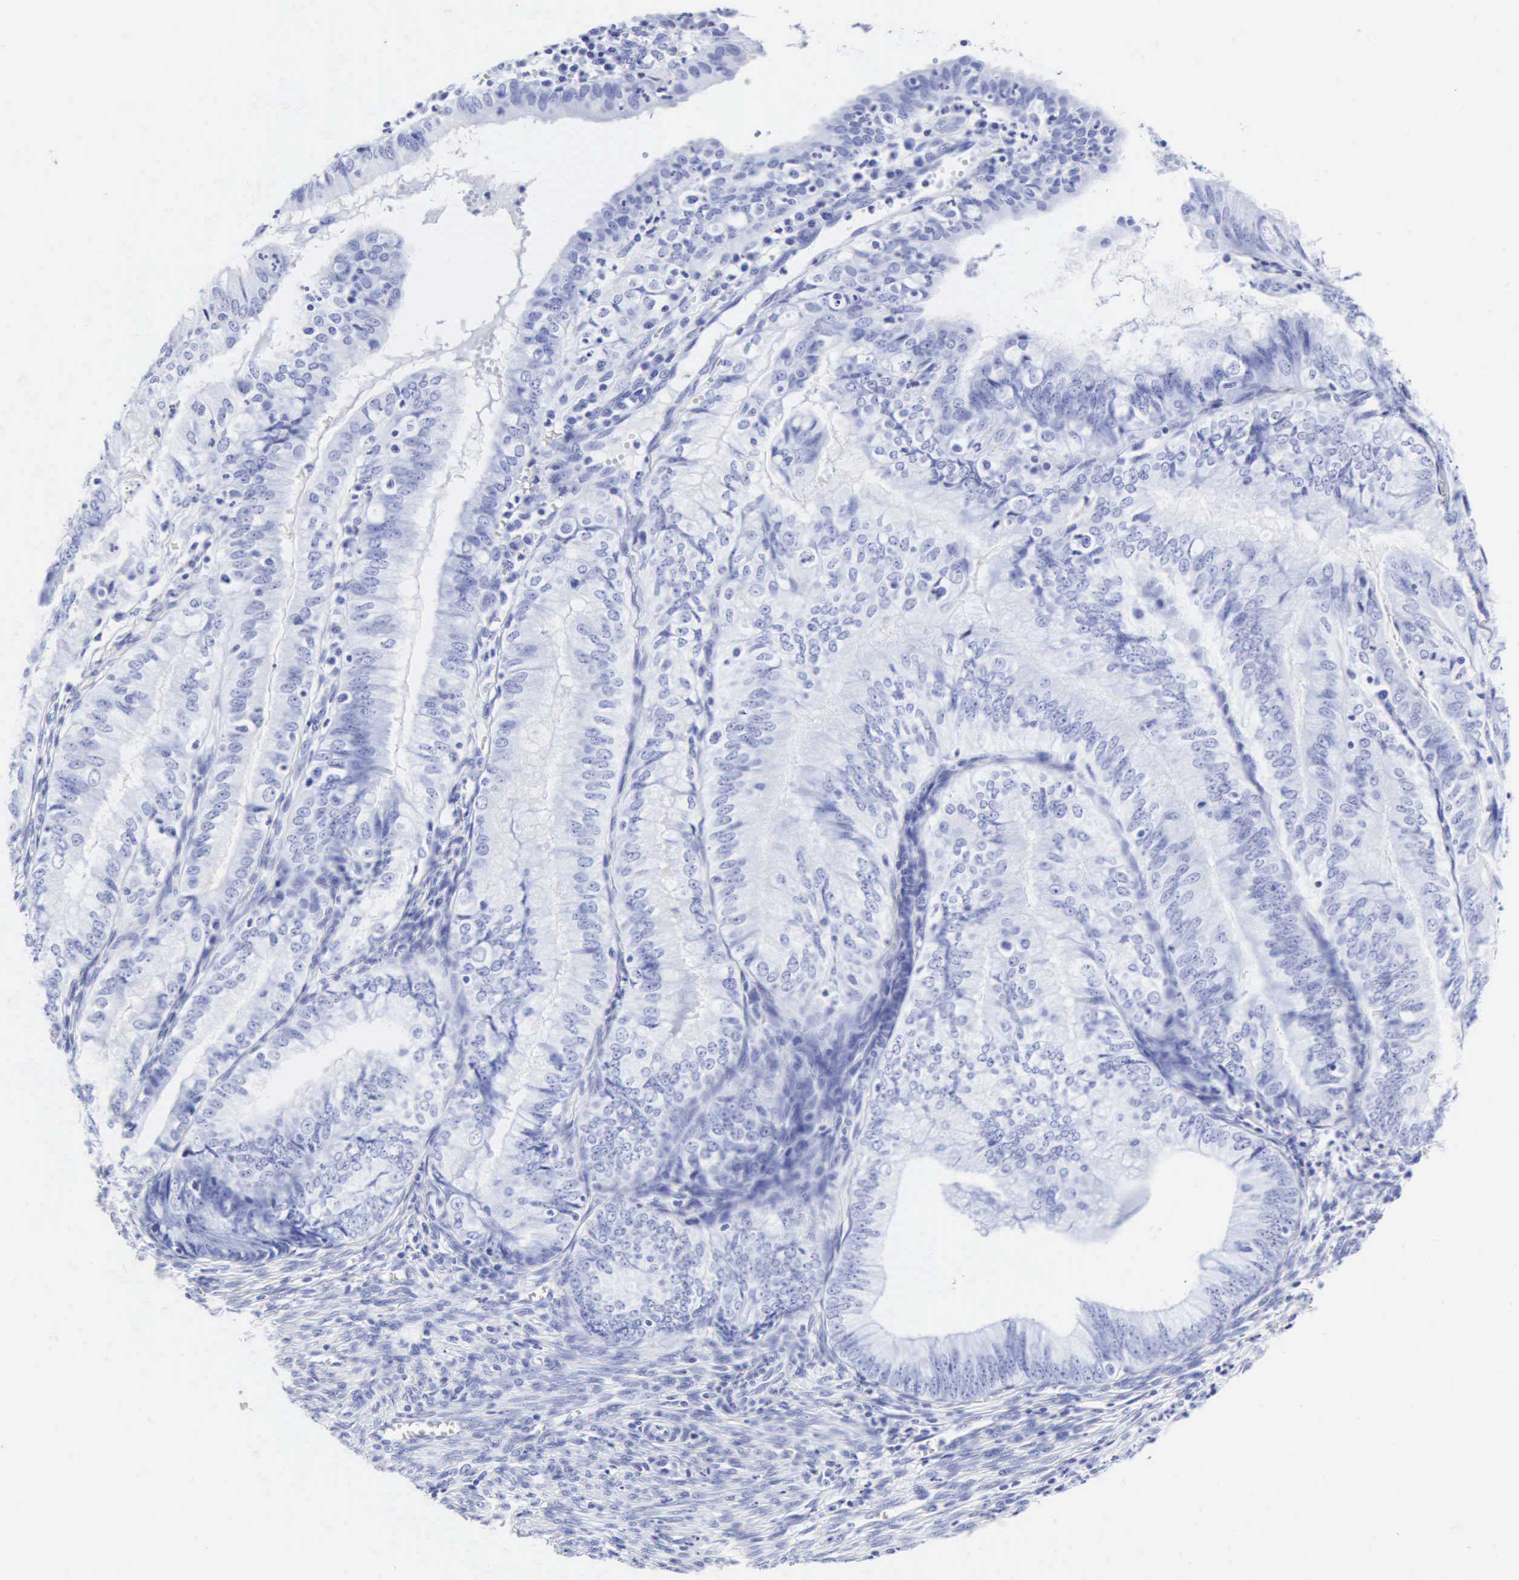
{"staining": {"intensity": "negative", "quantity": "none", "location": "none"}, "tissue": "endometrial cancer", "cell_type": "Tumor cells", "image_type": "cancer", "snomed": [{"axis": "morphology", "description": "Adenocarcinoma, NOS"}, {"axis": "topography", "description": "Endometrium"}], "caption": "Human adenocarcinoma (endometrial) stained for a protein using IHC exhibits no positivity in tumor cells.", "gene": "CGB3", "patient": {"sex": "female", "age": 66}}